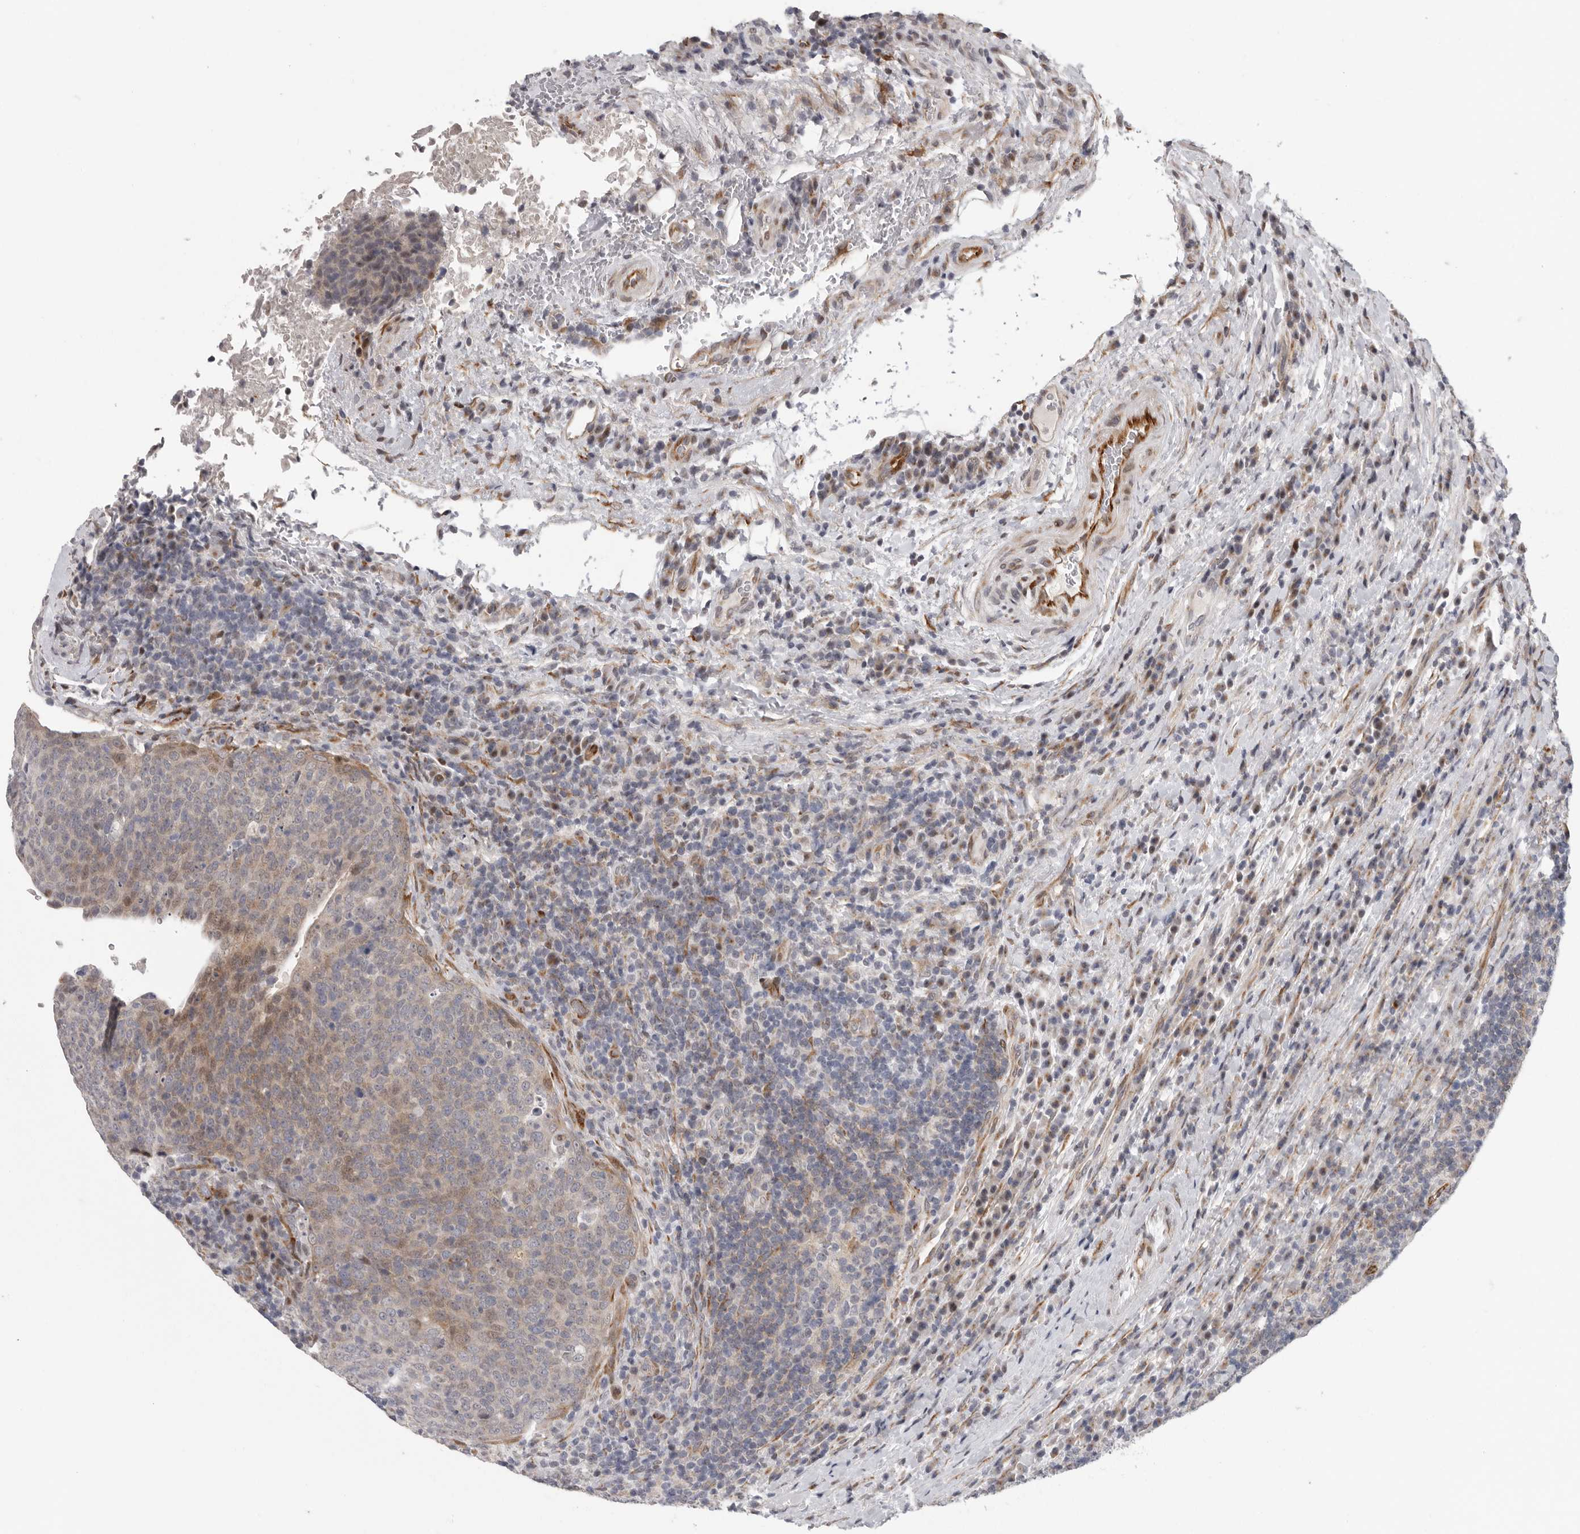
{"staining": {"intensity": "weak", "quantity": "25%-75%", "location": "cytoplasmic/membranous,nuclear"}, "tissue": "head and neck cancer", "cell_type": "Tumor cells", "image_type": "cancer", "snomed": [{"axis": "morphology", "description": "Squamous cell carcinoma, NOS"}, {"axis": "morphology", "description": "Squamous cell carcinoma, metastatic, NOS"}, {"axis": "topography", "description": "Lymph node"}, {"axis": "topography", "description": "Head-Neck"}], "caption": "IHC of head and neck squamous cell carcinoma displays low levels of weak cytoplasmic/membranous and nuclear staining in about 25%-75% of tumor cells.", "gene": "RALGPS2", "patient": {"sex": "male", "age": 62}}